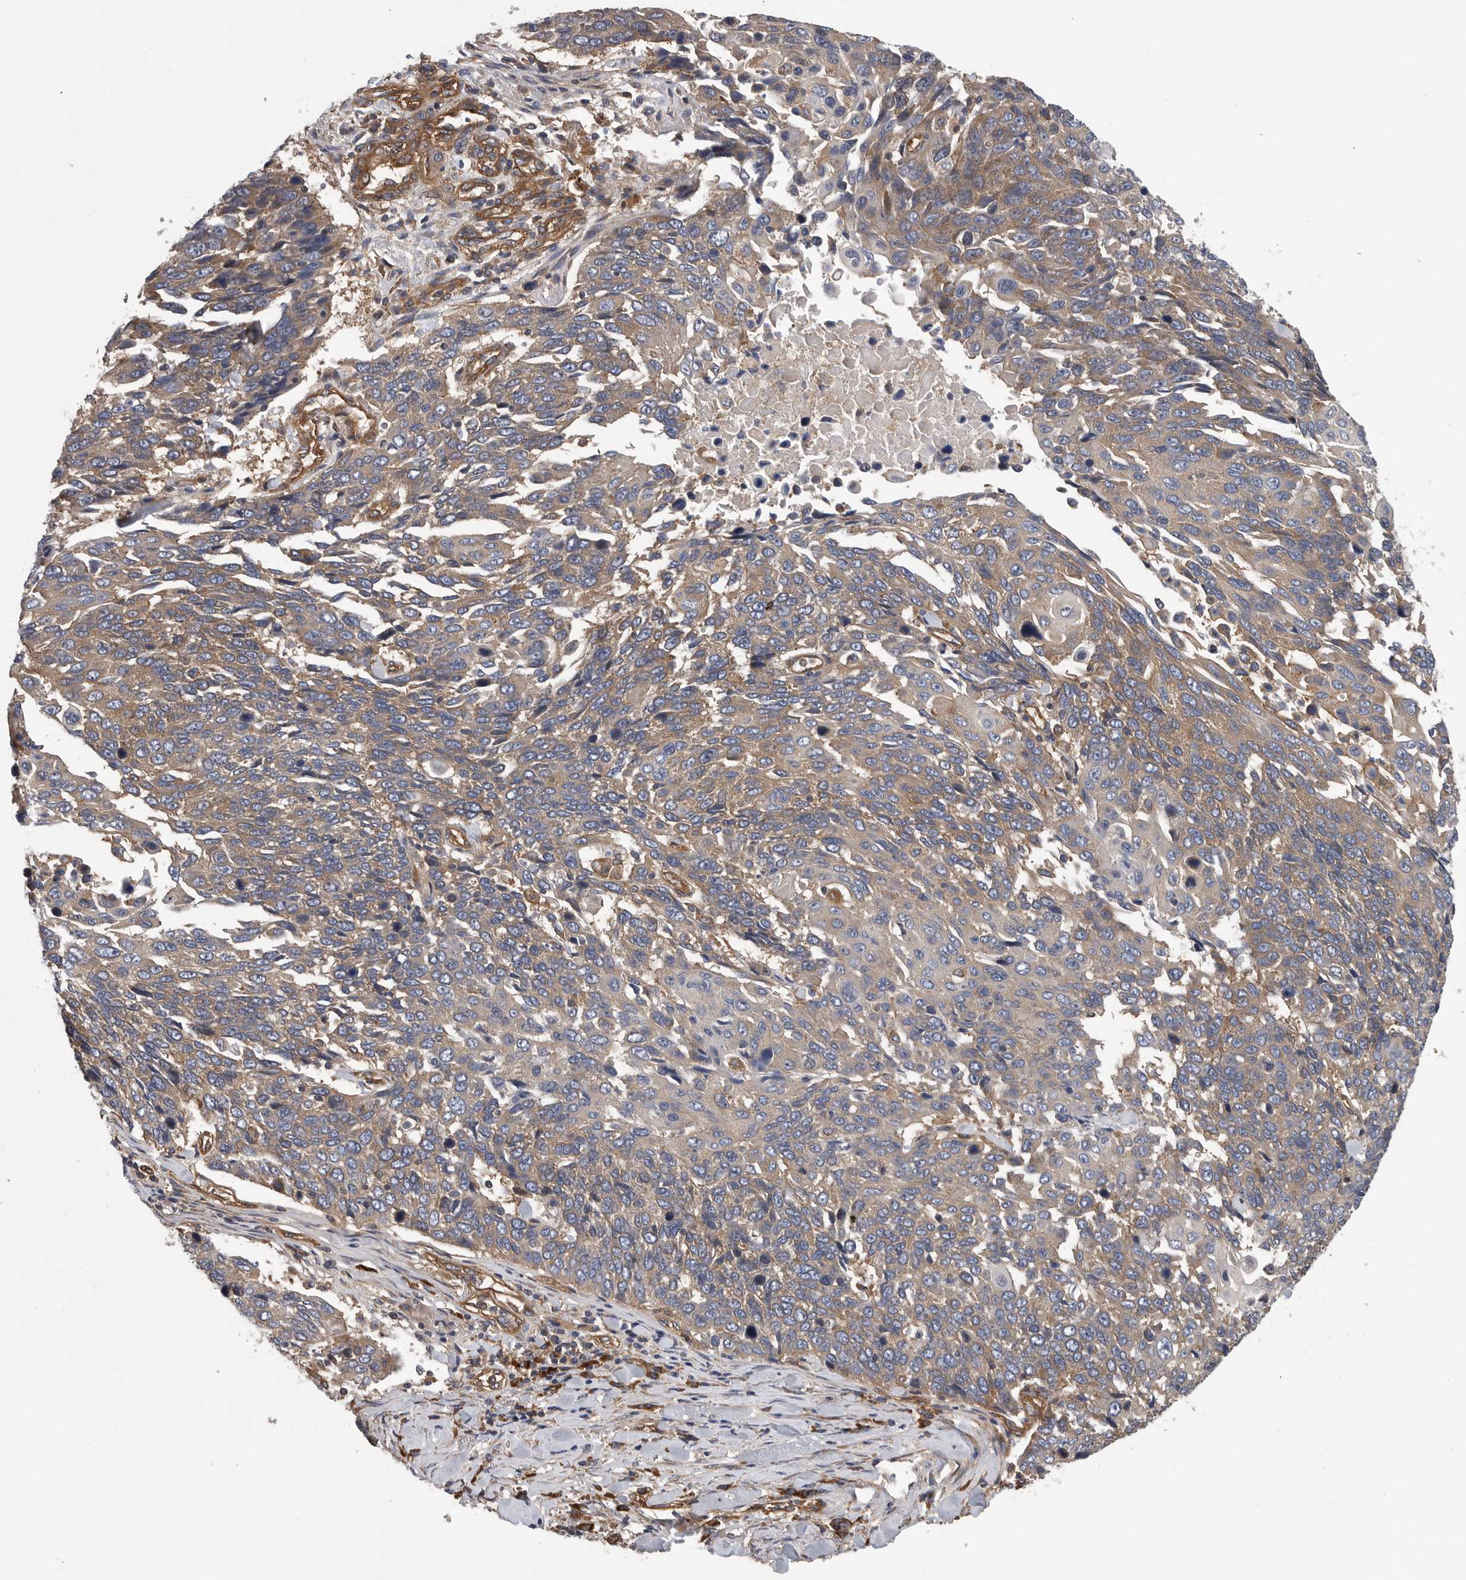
{"staining": {"intensity": "weak", "quantity": "25%-75%", "location": "cytoplasmic/membranous"}, "tissue": "lung cancer", "cell_type": "Tumor cells", "image_type": "cancer", "snomed": [{"axis": "morphology", "description": "Squamous cell carcinoma, NOS"}, {"axis": "topography", "description": "Lung"}], "caption": "IHC (DAB (3,3'-diaminobenzidine)) staining of lung cancer (squamous cell carcinoma) shows weak cytoplasmic/membranous protein expression in about 25%-75% of tumor cells.", "gene": "OXR1", "patient": {"sex": "male", "age": 66}}